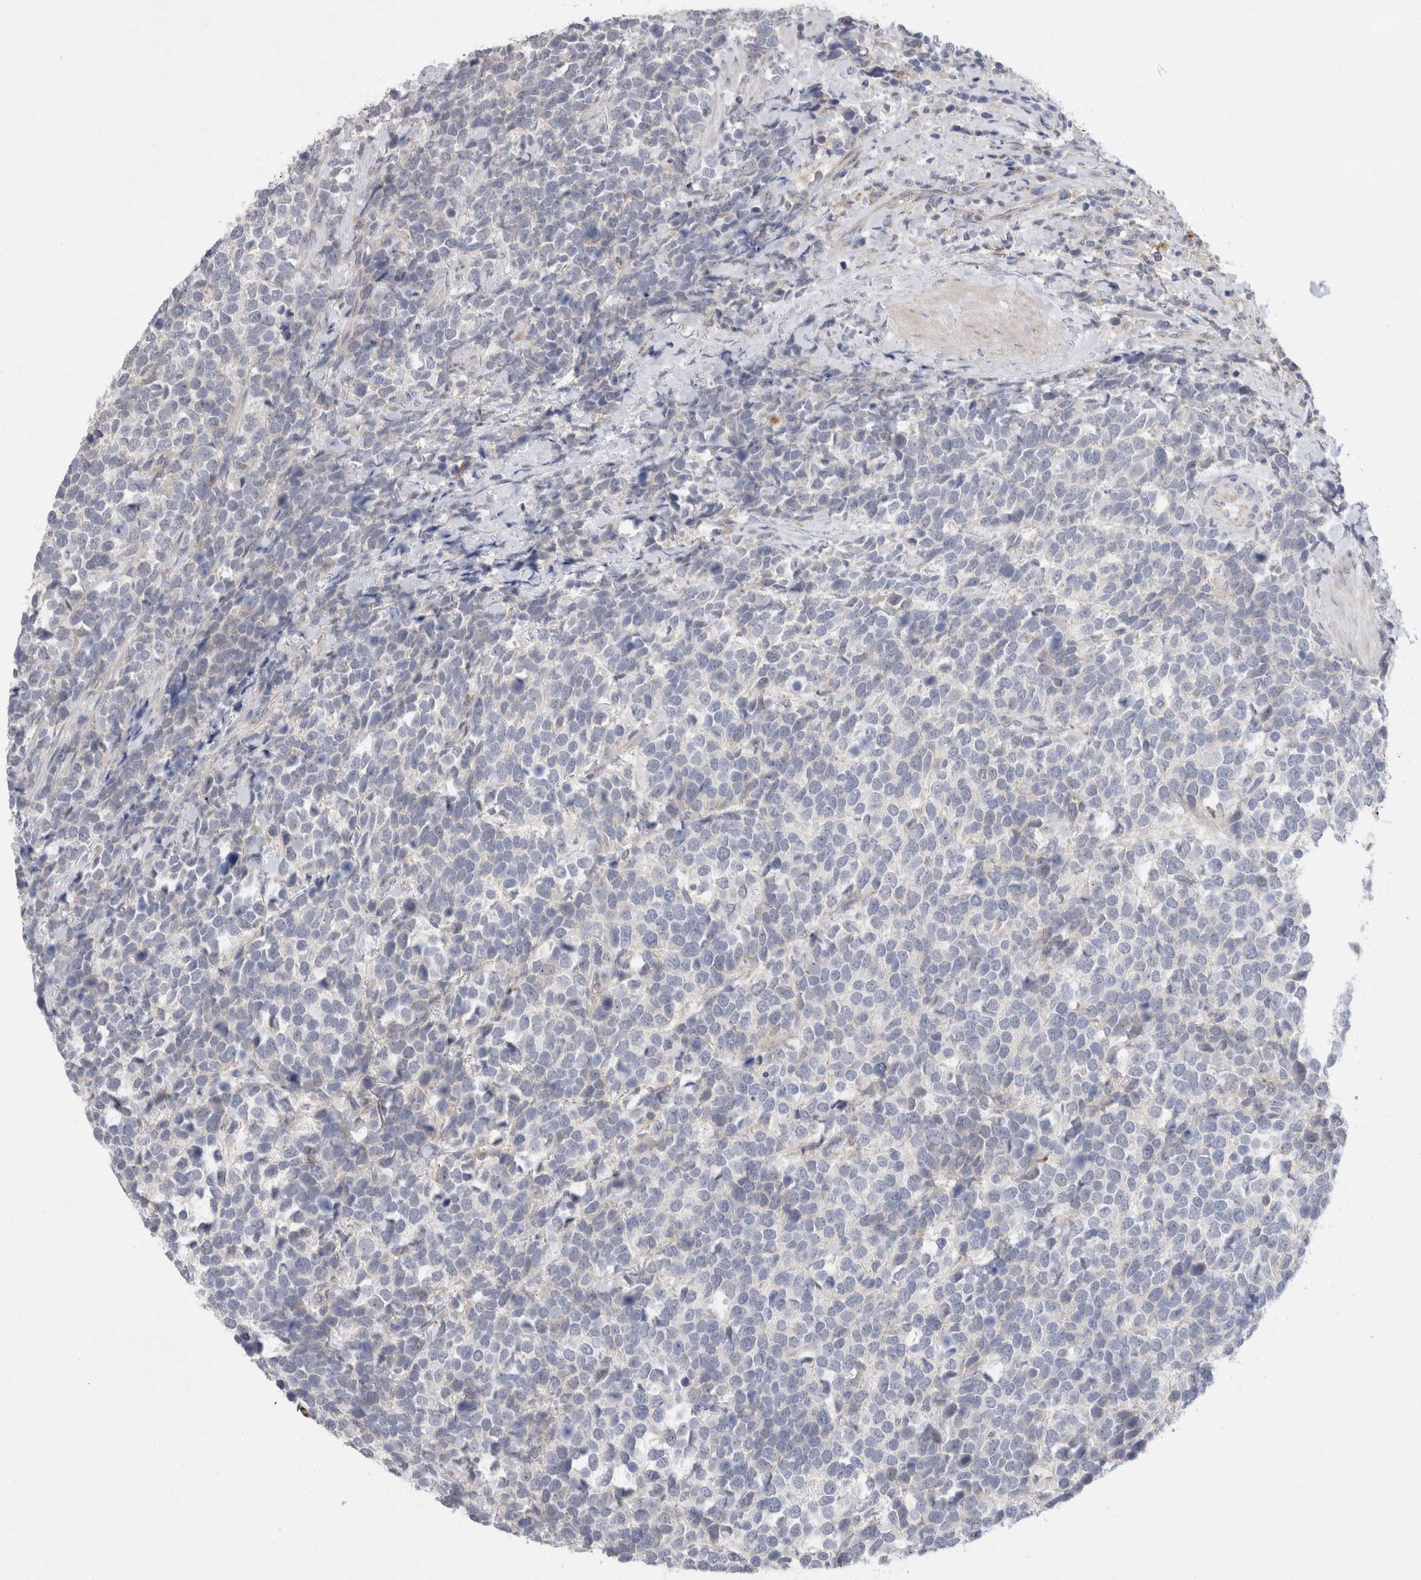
{"staining": {"intensity": "negative", "quantity": "none", "location": "none"}, "tissue": "urothelial cancer", "cell_type": "Tumor cells", "image_type": "cancer", "snomed": [{"axis": "morphology", "description": "Urothelial carcinoma, High grade"}, {"axis": "topography", "description": "Urinary bladder"}], "caption": "IHC histopathology image of human urothelial cancer stained for a protein (brown), which demonstrates no expression in tumor cells.", "gene": "GAA", "patient": {"sex": "female", "age": 82}}